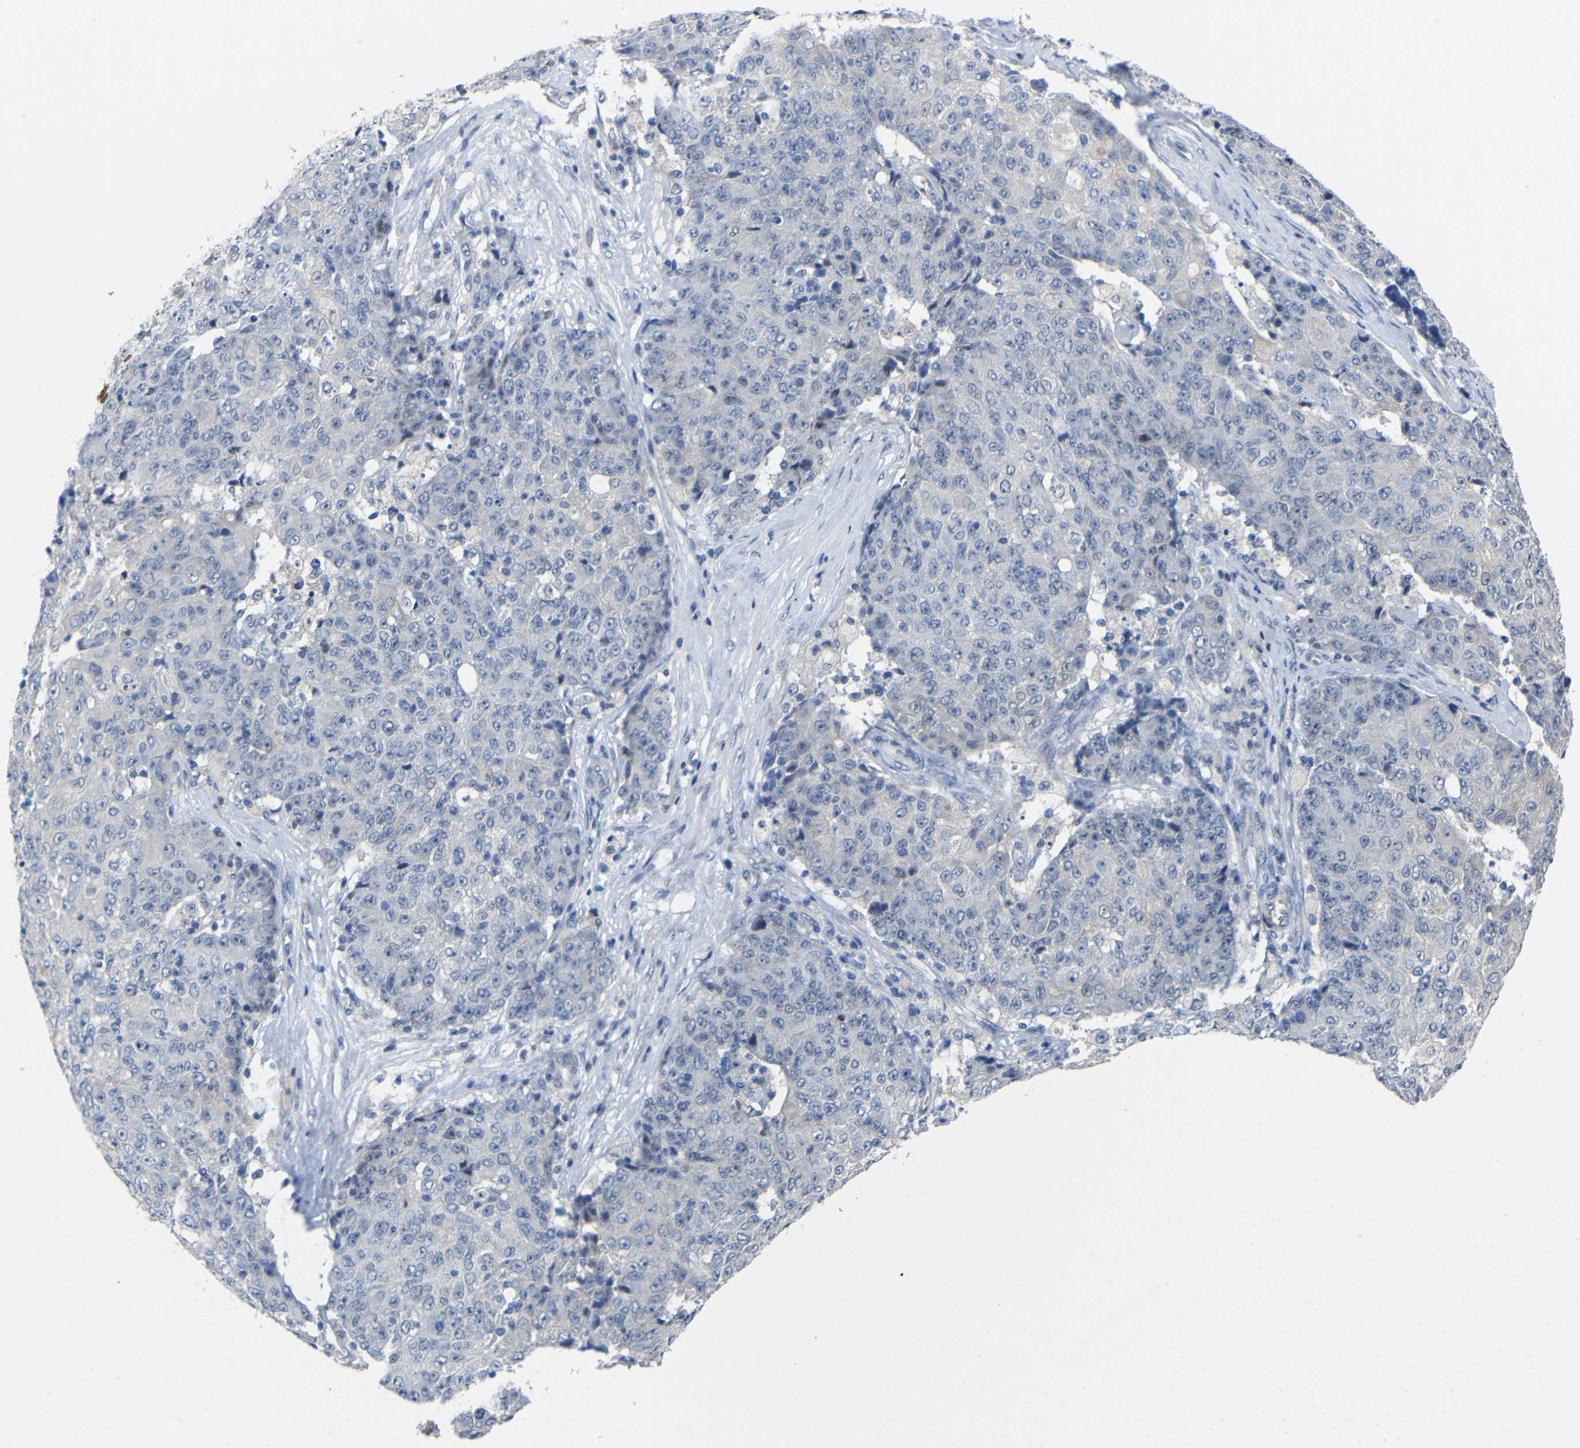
{"staining": {"intensity": "negative", "quantity": "none", "location": "none"}, "tissue": "ovarian cancer", "cell_type": "Tumor cells", "image_type": "cancer", "snomed": [{"axis": "morphology", "description": "Carcinoma, endometroid"}, {"axis": "topography", "description": "Ovary"}], "caption": "IHC micrograph of neoplastic tissue: human ovarian endometroid carcinoma stained with DAB demonstrates no significant protein positivity in tumor cells.", "gene": "CMTM1", "patient": {"sex": "female", "age": 42}}